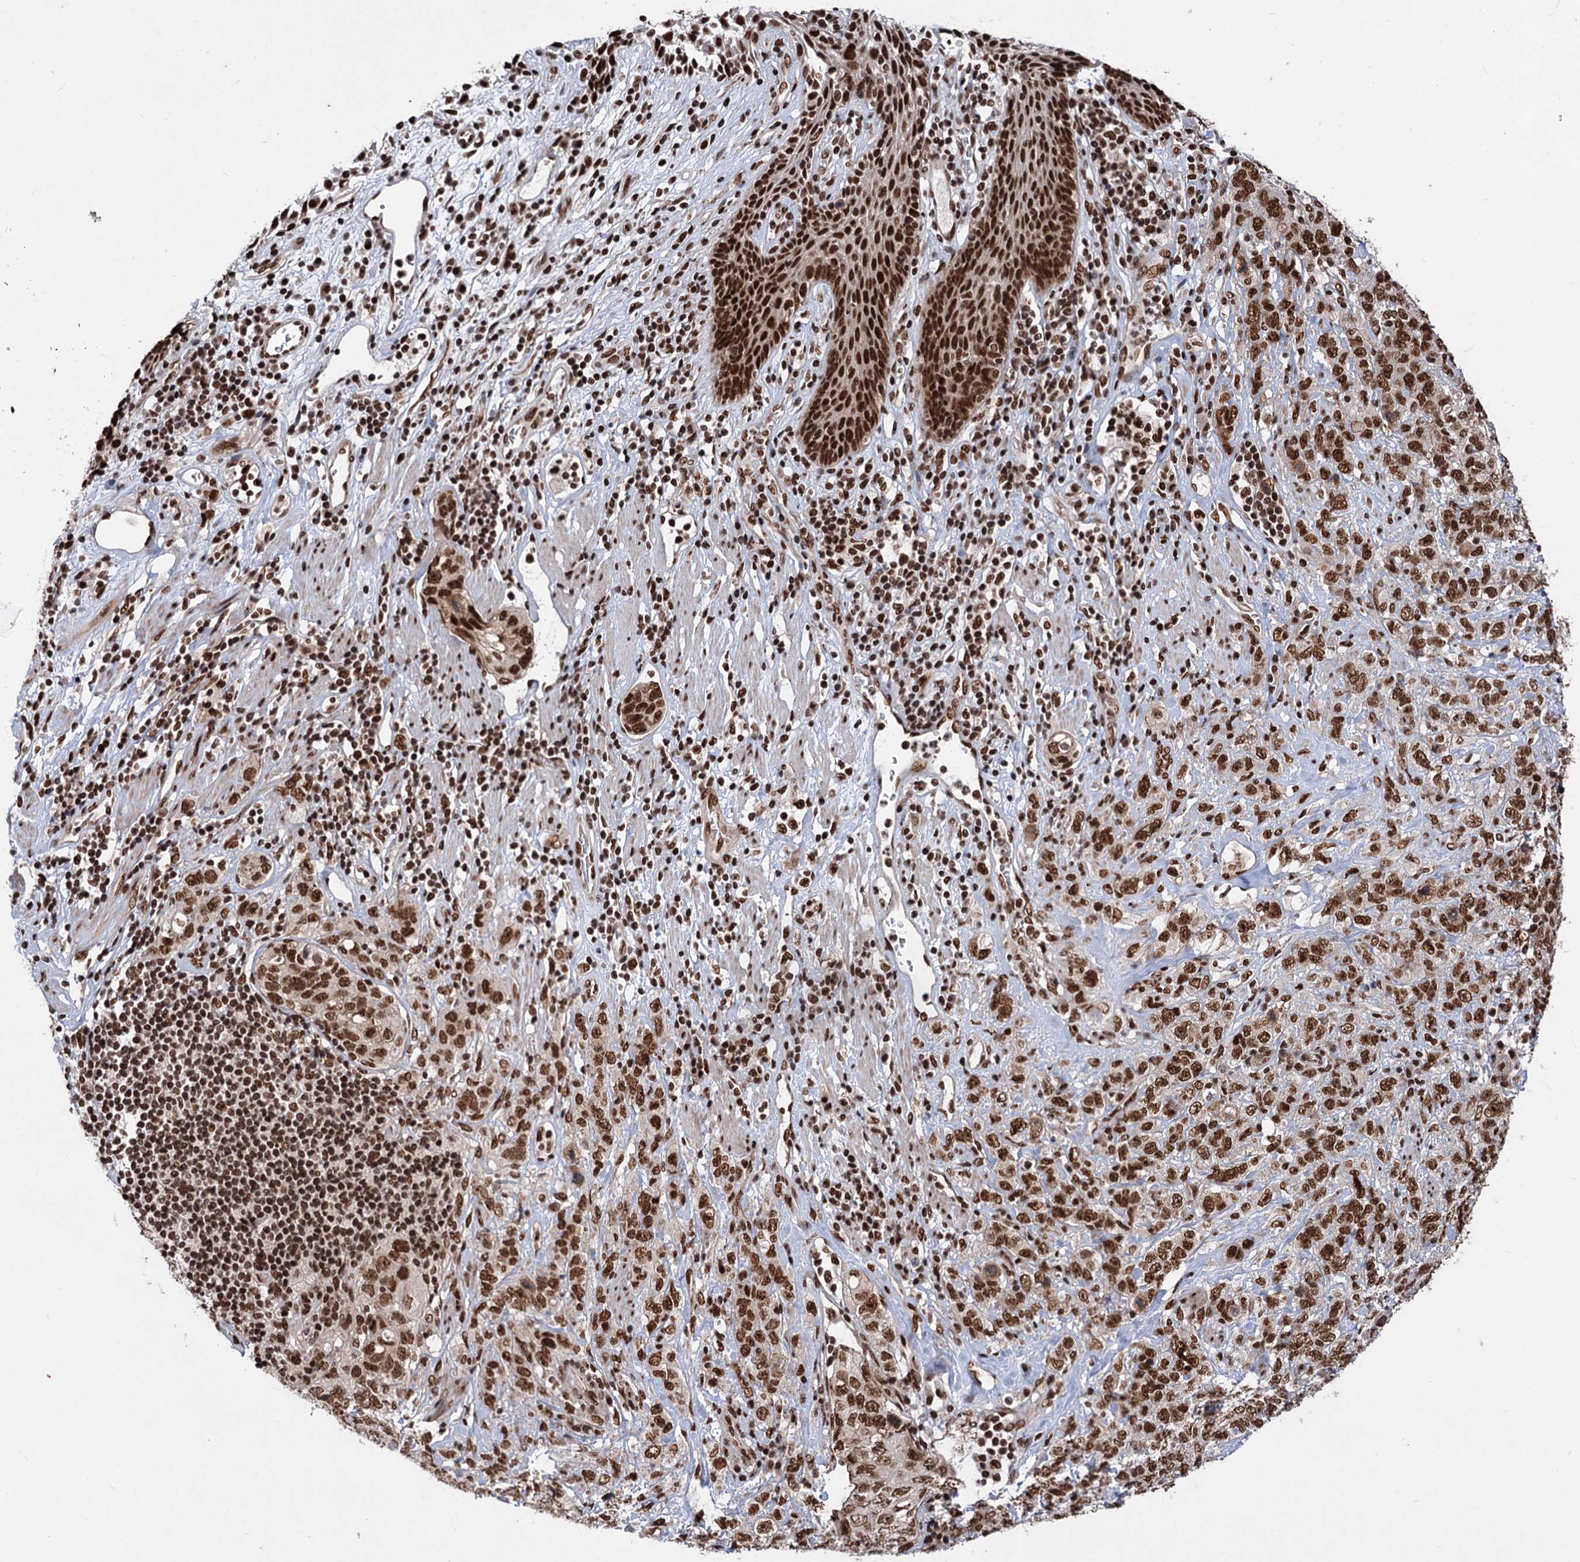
{"staining": {"intensity": "strong", "quantity": ">75%", "location": "nuclear"}, "tissue": "stomach cancer", "cell_type": "Tumor cells", "image_type": "cancer", "snomed": [{"axis": "morphology", "description": "Adenocarcinoma, NOS"}, {"axis": "topography", "description": "Stomach"}], "caption": "About >75% of tumor cells in stomach cancer reveal strong nuclear protein expression as visualized by brown immunohistochemical staining.", "gene": "MAML1", "patient": {"sex": "male", "age": 48}}